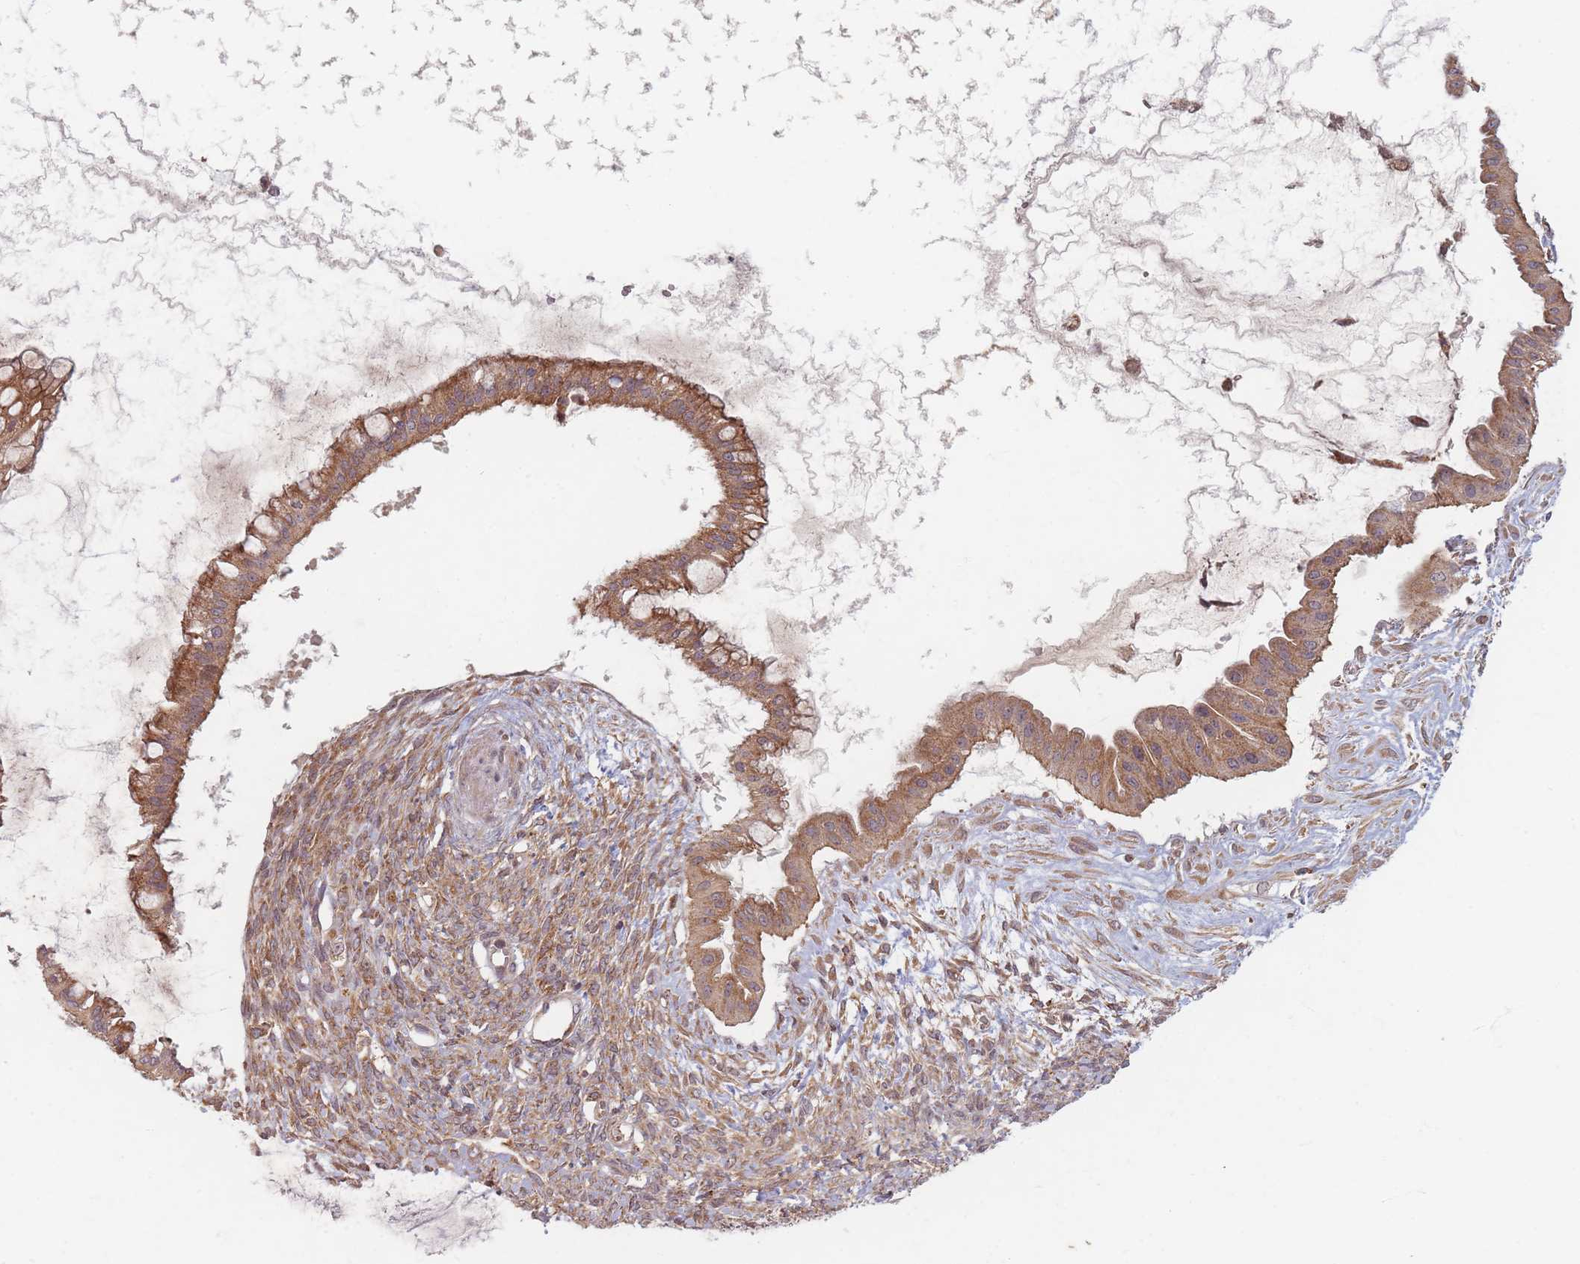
{"staining": {"intensity": "moderate", "quantity": ">75%", "location": "cytoplasmic/membranous"}, "tissue": "ovarian cancer", "cell_type": "Tumor cells", "image_type": "cancer", "snomed": [{"axis": "morphology", "description": "Cystadenocarcinoma, mucinous, NOS"}, {"axis": "topography", "description": "Ovary"}], "caption": "Immunohistochemistry photomicrograph of neoplastic tissue: human ovarian cancer (mucinous cystadenocarcinoma) stained using IHC exhibits medium levels of moderate protein expression localized specifically in the cytoplasmic/membranous of tumor cells, appearing as a cytoplasmic/membranous brown color.", "gene": "RADX", "patient": {"sex": "female", "age": 73}}